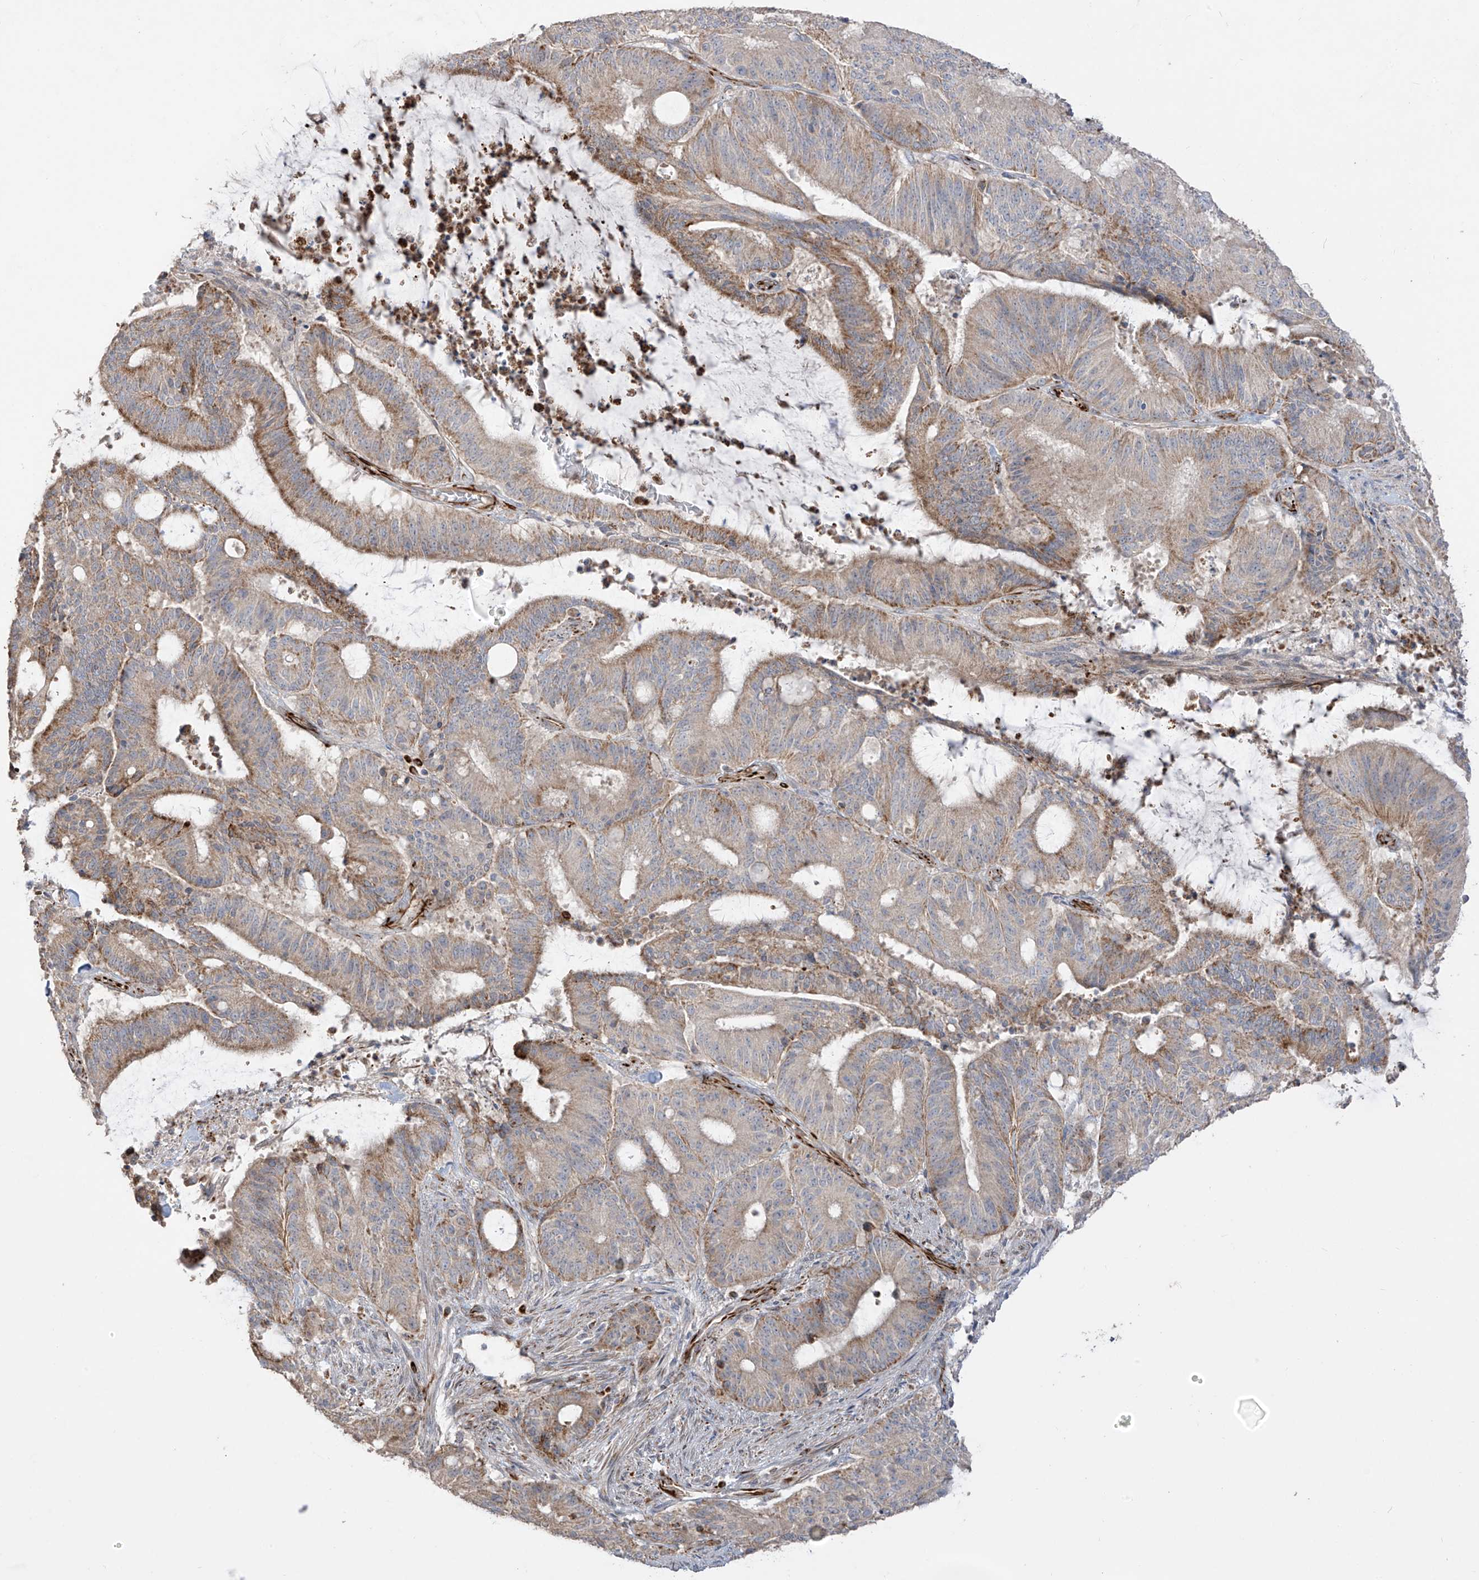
{"staining": {"intensity": "moderate", "quantity": "25%-75%", "location": "cytoplasmic/membranous"}, "tissue": "liver cancer", "cell_type": "Tumor cells", "image_type": "cancer", "snomed": [{"axis": "morphology", "description": "Normal tissue, NOS"}, {"axis": "morphology", "description": "Cholangiocarcinoma"}, {"axis": "topography", "description": "Liver"}, {"axis": "topography", "description": "Peripheral nerve tissue"}], "caption": "Protein positivity by immunohistochemistry reveals moderate cytoplasmic/membranous staining in about 25%-75% of tumor cells in liver cholangiocarcinoma.", "gene": "DCDC2", "patient": {"sex": "female", "age": 73}}